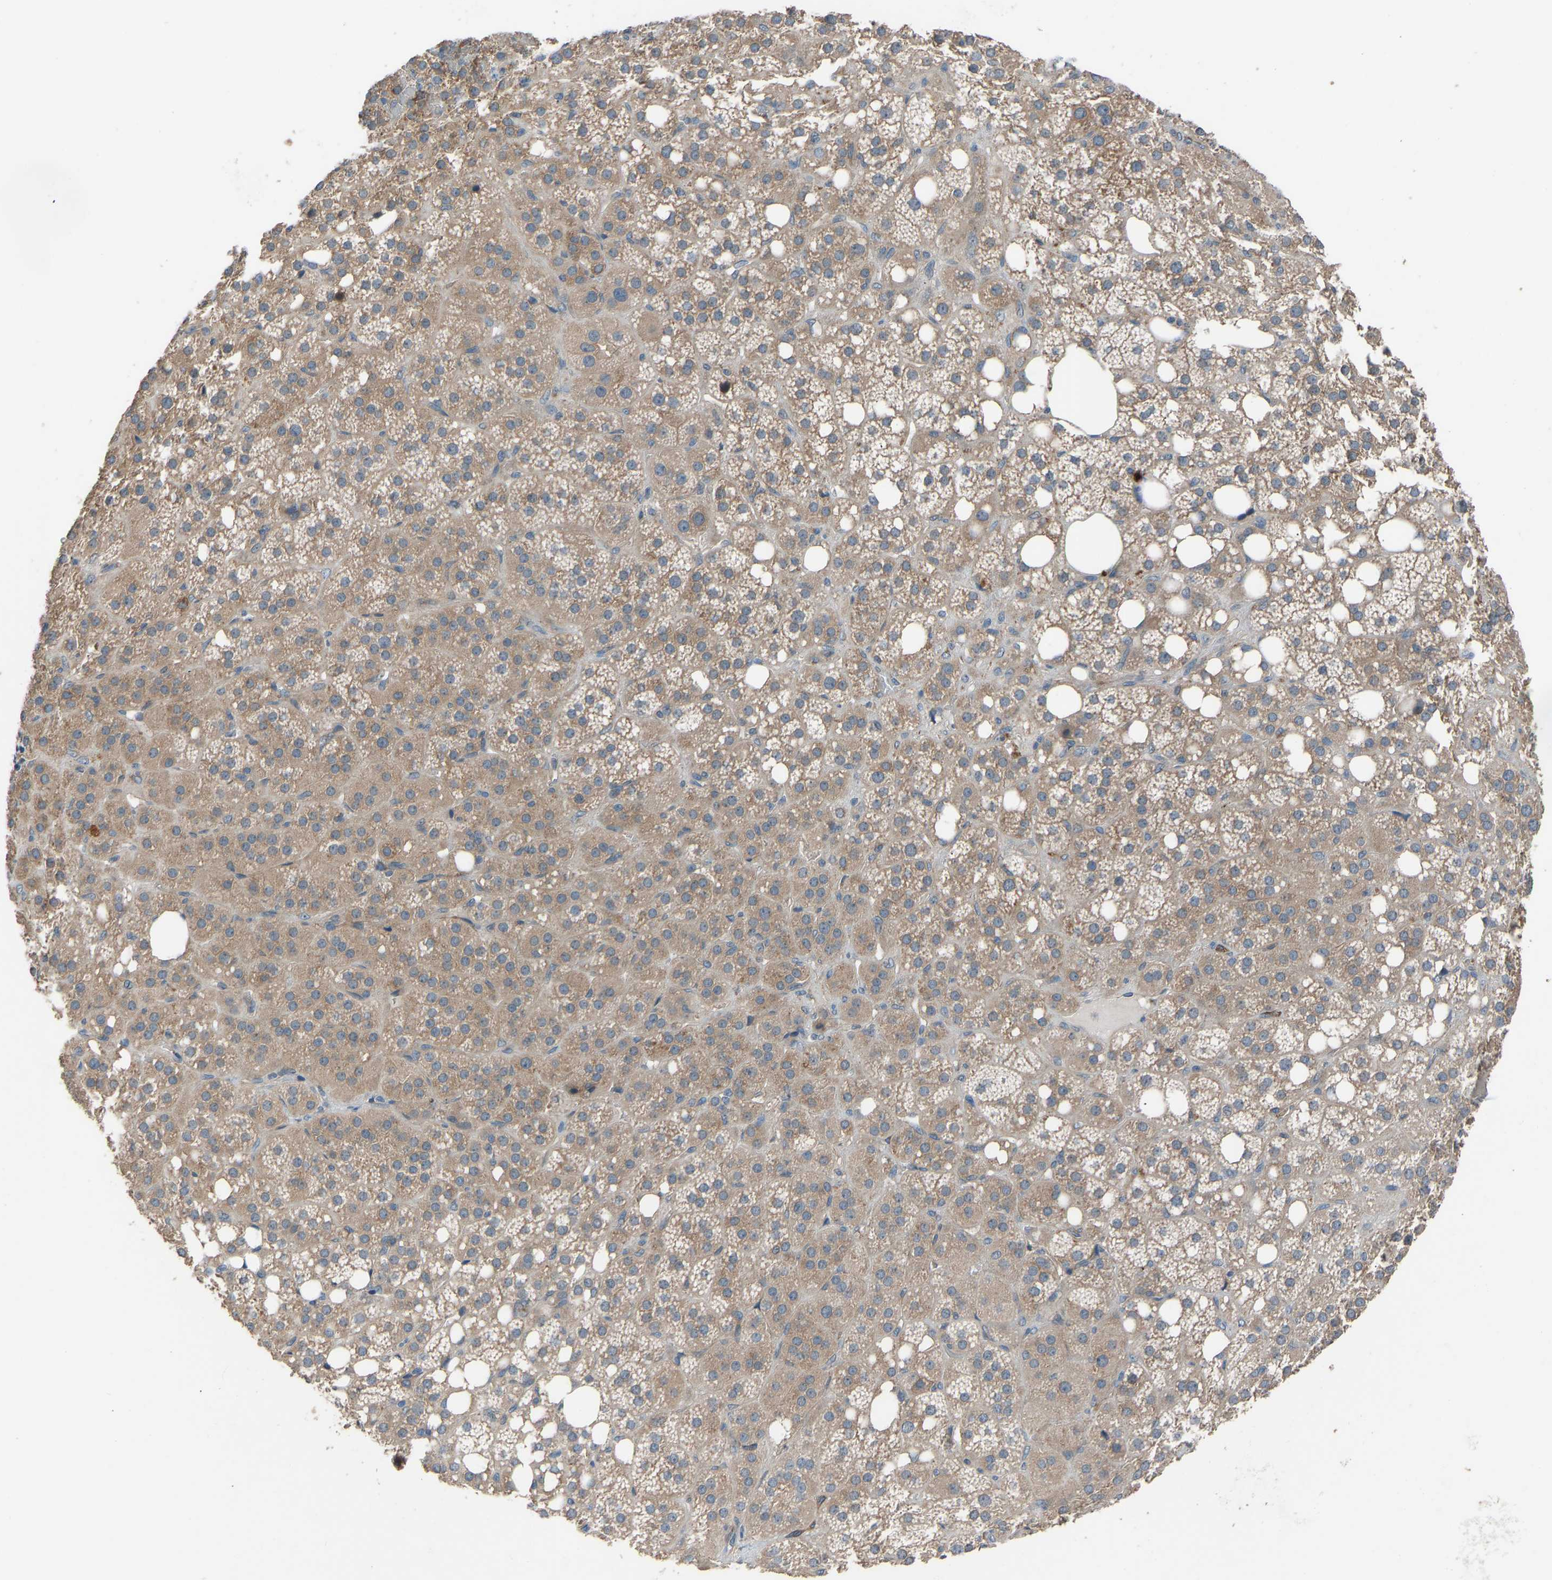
{"staining": {"intensity": "moderate", "quantity": ">75%", "location": "cytoplasmic/membranous"}, "tissue": "adrenal gland", "cell_type": "Glandular cells", "image_type": "normal", "snomed": [{"axis": "morphology", "description": "Normal tissue, NOS"}, {"axis": "topography", "description": "Adrenal gland"}], "caption": "Immunohistochemistry (IHC) micrograph of benign adrenal gland: adrenal gland stained using IHC demonstrates medium levels of moderate protein expression localized specifically in the cytoplasmic/membranous of glandular cells, appearing as a cytoplasmic/membranous brown color.", "gene": "SLC43A1", "patient": {"sex": "female", "age": 59}}